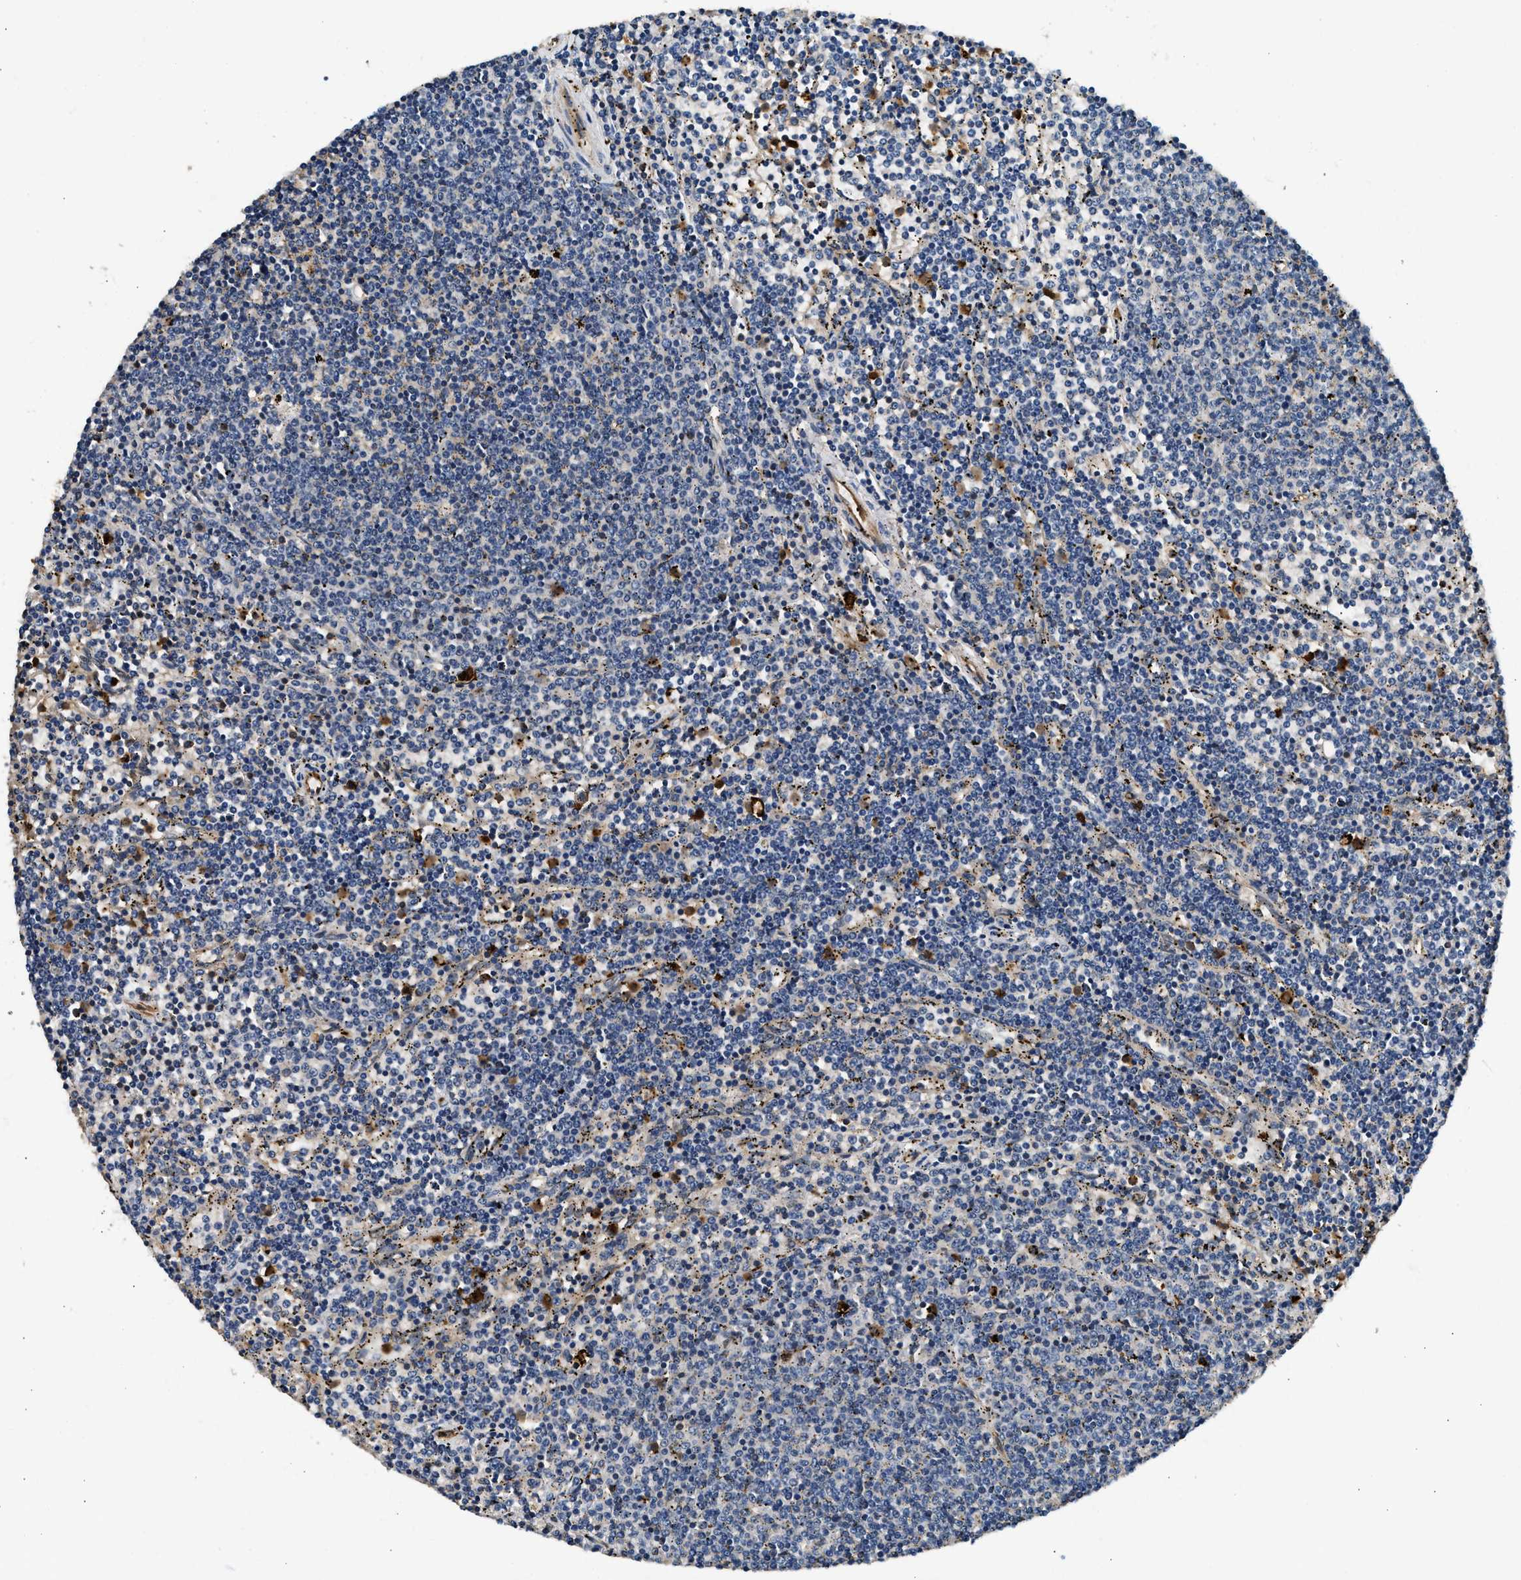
{"staining": {"intensity": "negative", "quantity": "none", "location": "none"}, "tissue": "lymphoma", "cell_type": "Tumor cells", "image_type": "cancer", "snomed": [{"axis": "morphology", "description": "Malignant lymphoma, non-Hodgkin's type, Low grade"}, {"axis": "topography", "description": "Spleen"}], "caption": "The micrograph reveals no staining of tumor cells in malignant lymphoma, non-Hodgkin's type (low-grade).", "gene": "ANXA3", "patient": {"sex": "female", "age": 50}}